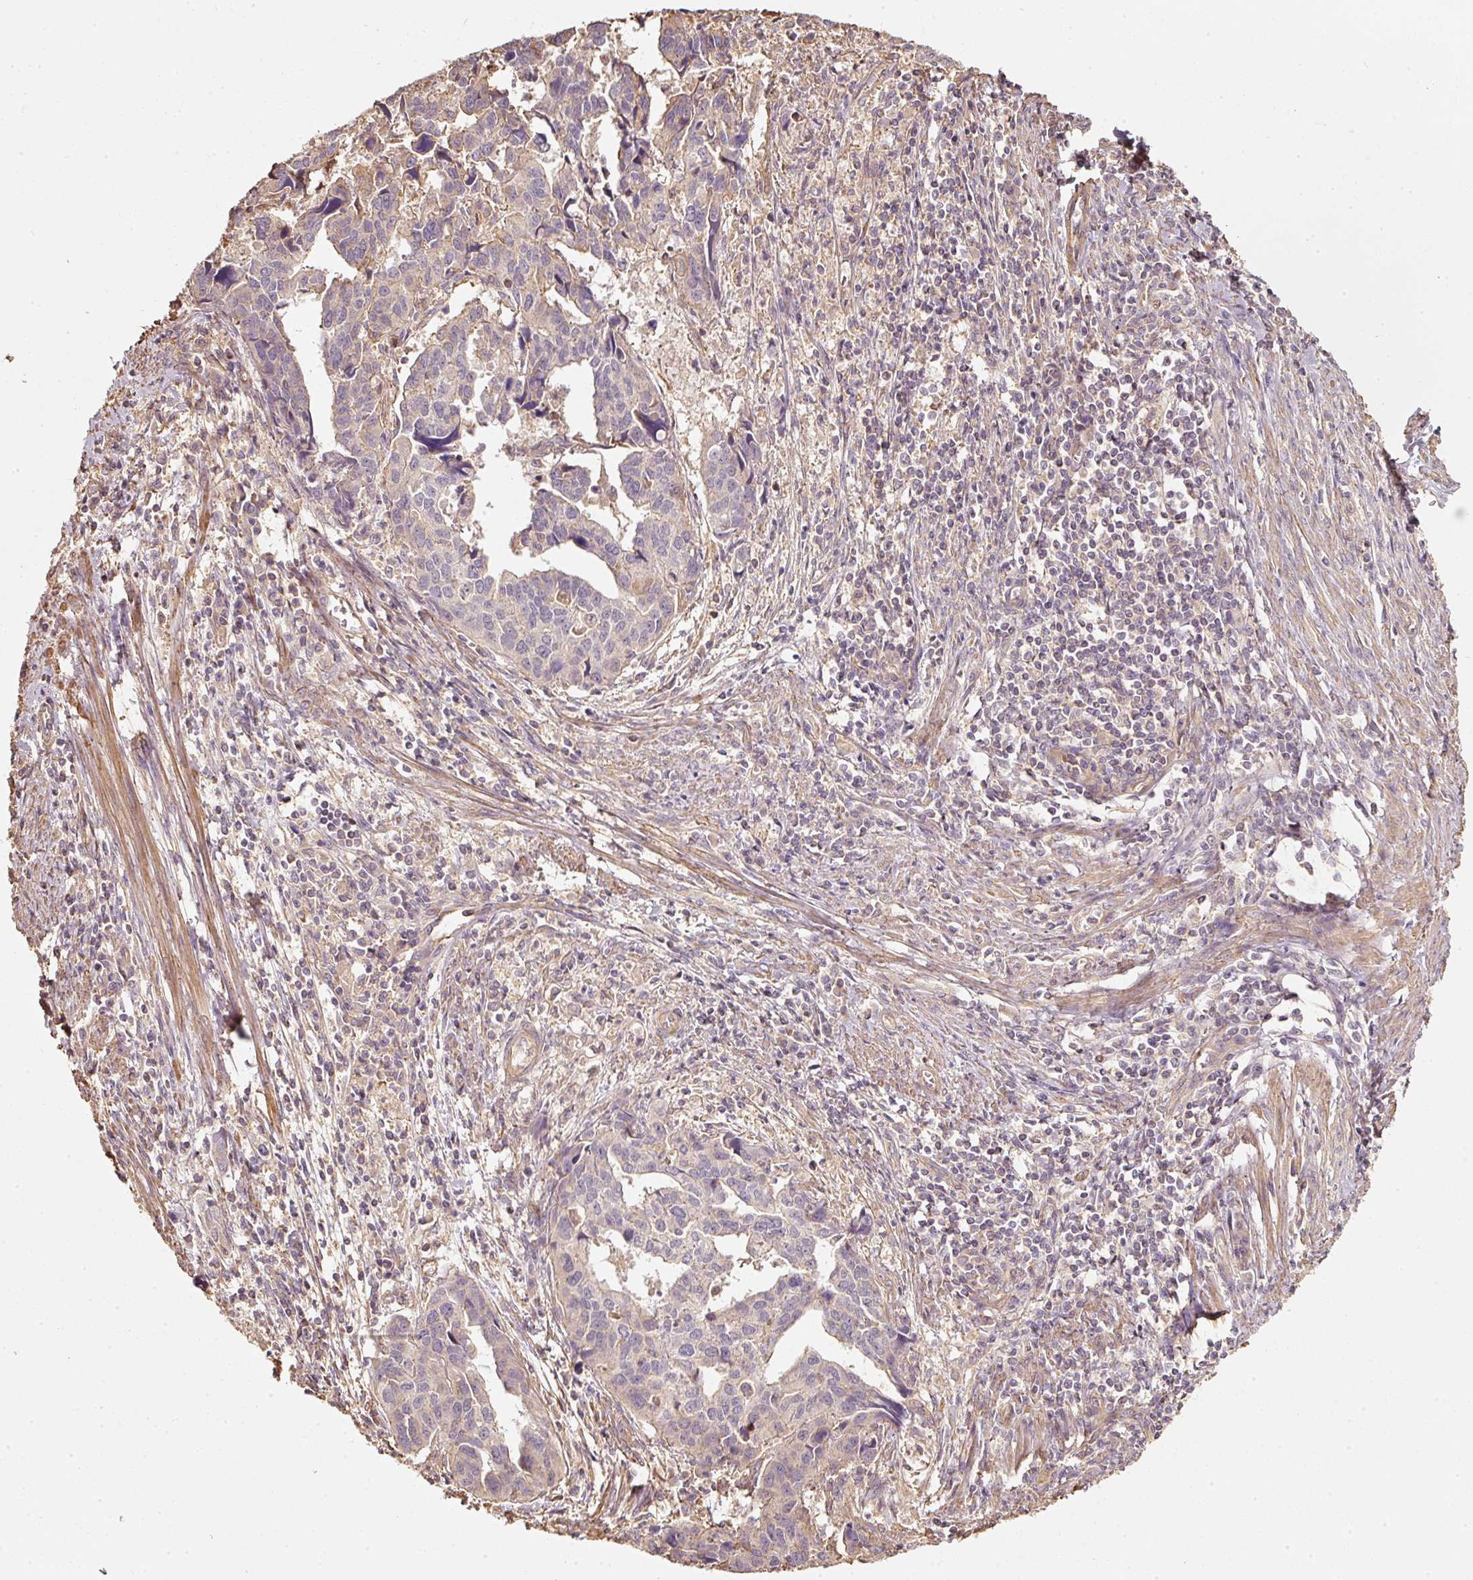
{"staining": {"intensity": "weak", "quantity": "<25%", "location": "cytoplasmic/membranous"}, "tissue": "endometrial cancer", "cell_type": "Tumor cells", "image_type": "cancer", "snomed": [{"axis": "morphology", "description": "Adenocarcinoma, NOS"}, {"axis": "topography", "description": "Endometrium"}], "caption": "Tumor cells show no significant expression in endometrial cancer (adenocarcinoma).", "gene": "CEP95", "patient": {"sex": "female", "age": 73}}